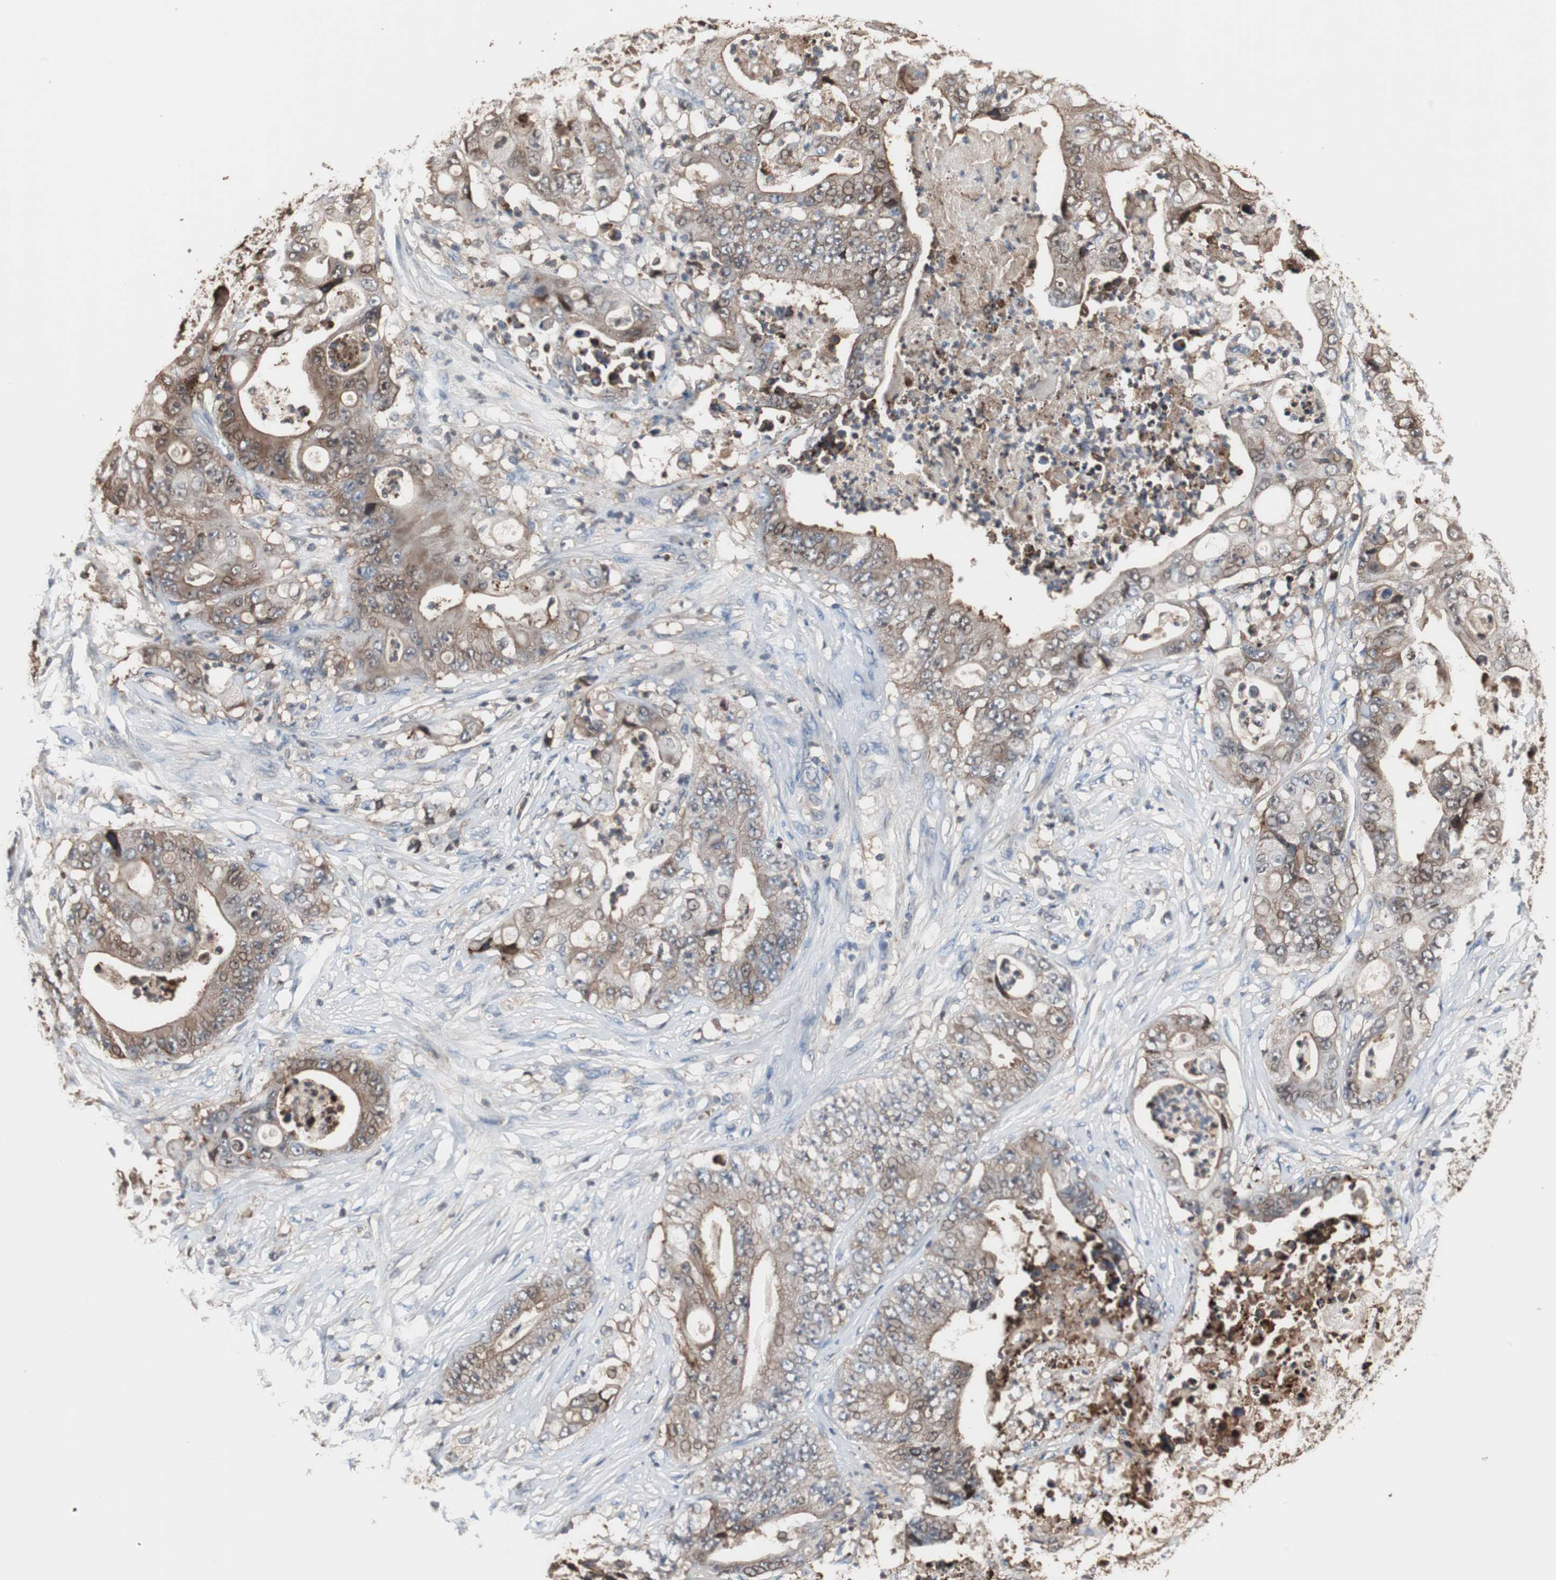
{"staining": {"intensity": "moderate", "quantity": ">75%", "location": "cytoplasmic/membranous"}, "tissue": "stomach cancer", "cell_type": "Tumor cells", "image_type": "cancer", "snomed": [{"axis": "morphology", "description": "Adenocarcinoma, NOS"}, {"axis": "topography", "description": "Stomach"}], "caption": "IHC image of adenocarcinoma (stomach) stained for a protein (brown), which demonstrates medium levels of moderate cytoplasmic/membranous positivity in about >75% of tumor cells.", "gene": "ANXA4", "patient": {"sex": "female", "age": 73}}